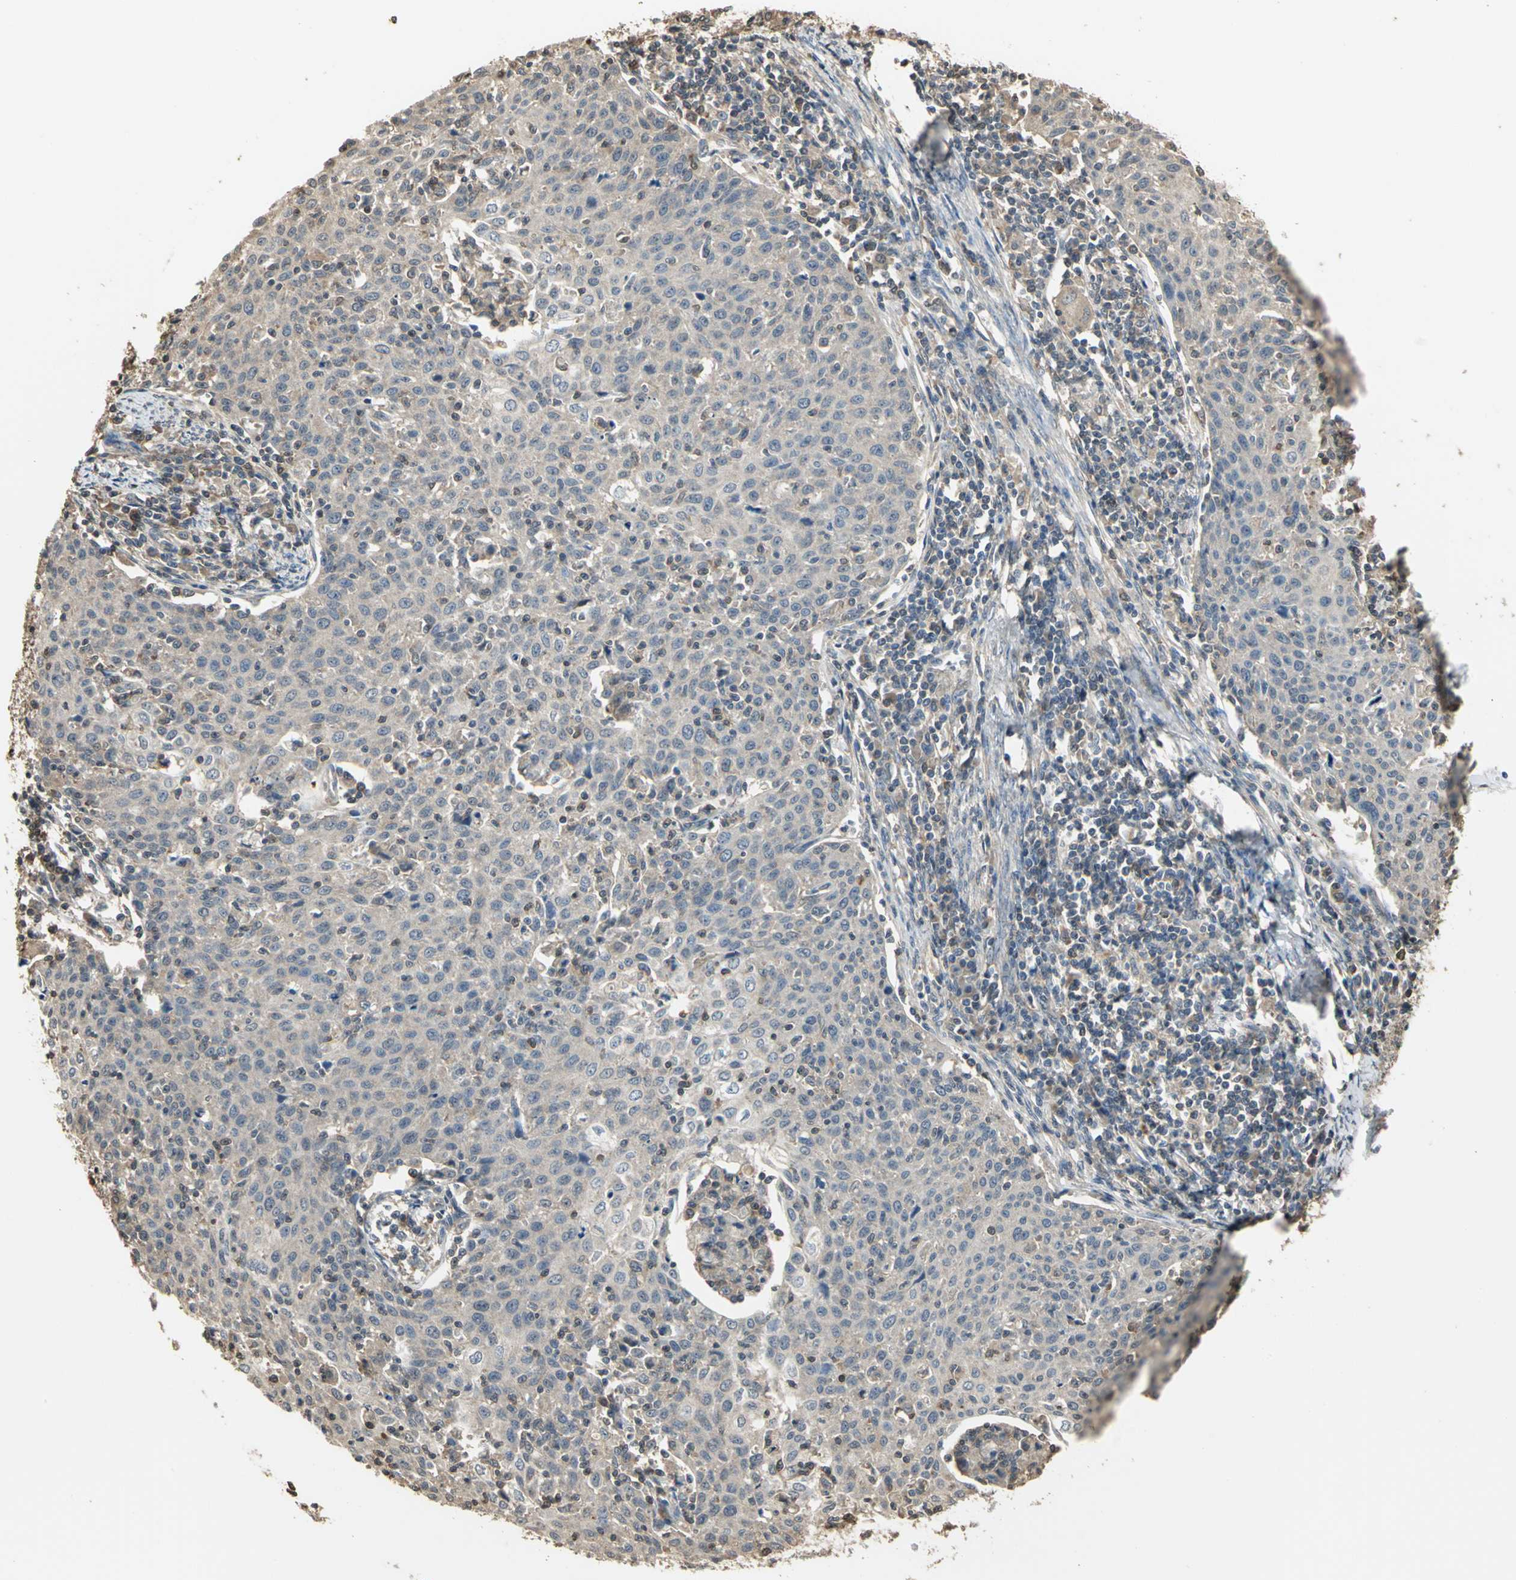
{"staining": {"intensity": "weak", "quantity": ">75%", "location": "cytoplasmic/membranous"}, "tissue": "cervical cancer", "cell_type": "Tumor cells", "image_type": "cancer", "snomed": [{"axis": "morphology", "description": "Squamous cell carcinoma, NOS"}, {"axis": "topography", "description": "Cervix"}], "caption": "A micrograph of cervical cancer stained for a protein demonstrates weak cytoplasmic/membranous brown staining in tumor cells.", "gene": "PARK7", "patient": {"sex": "female", "age": 38}}